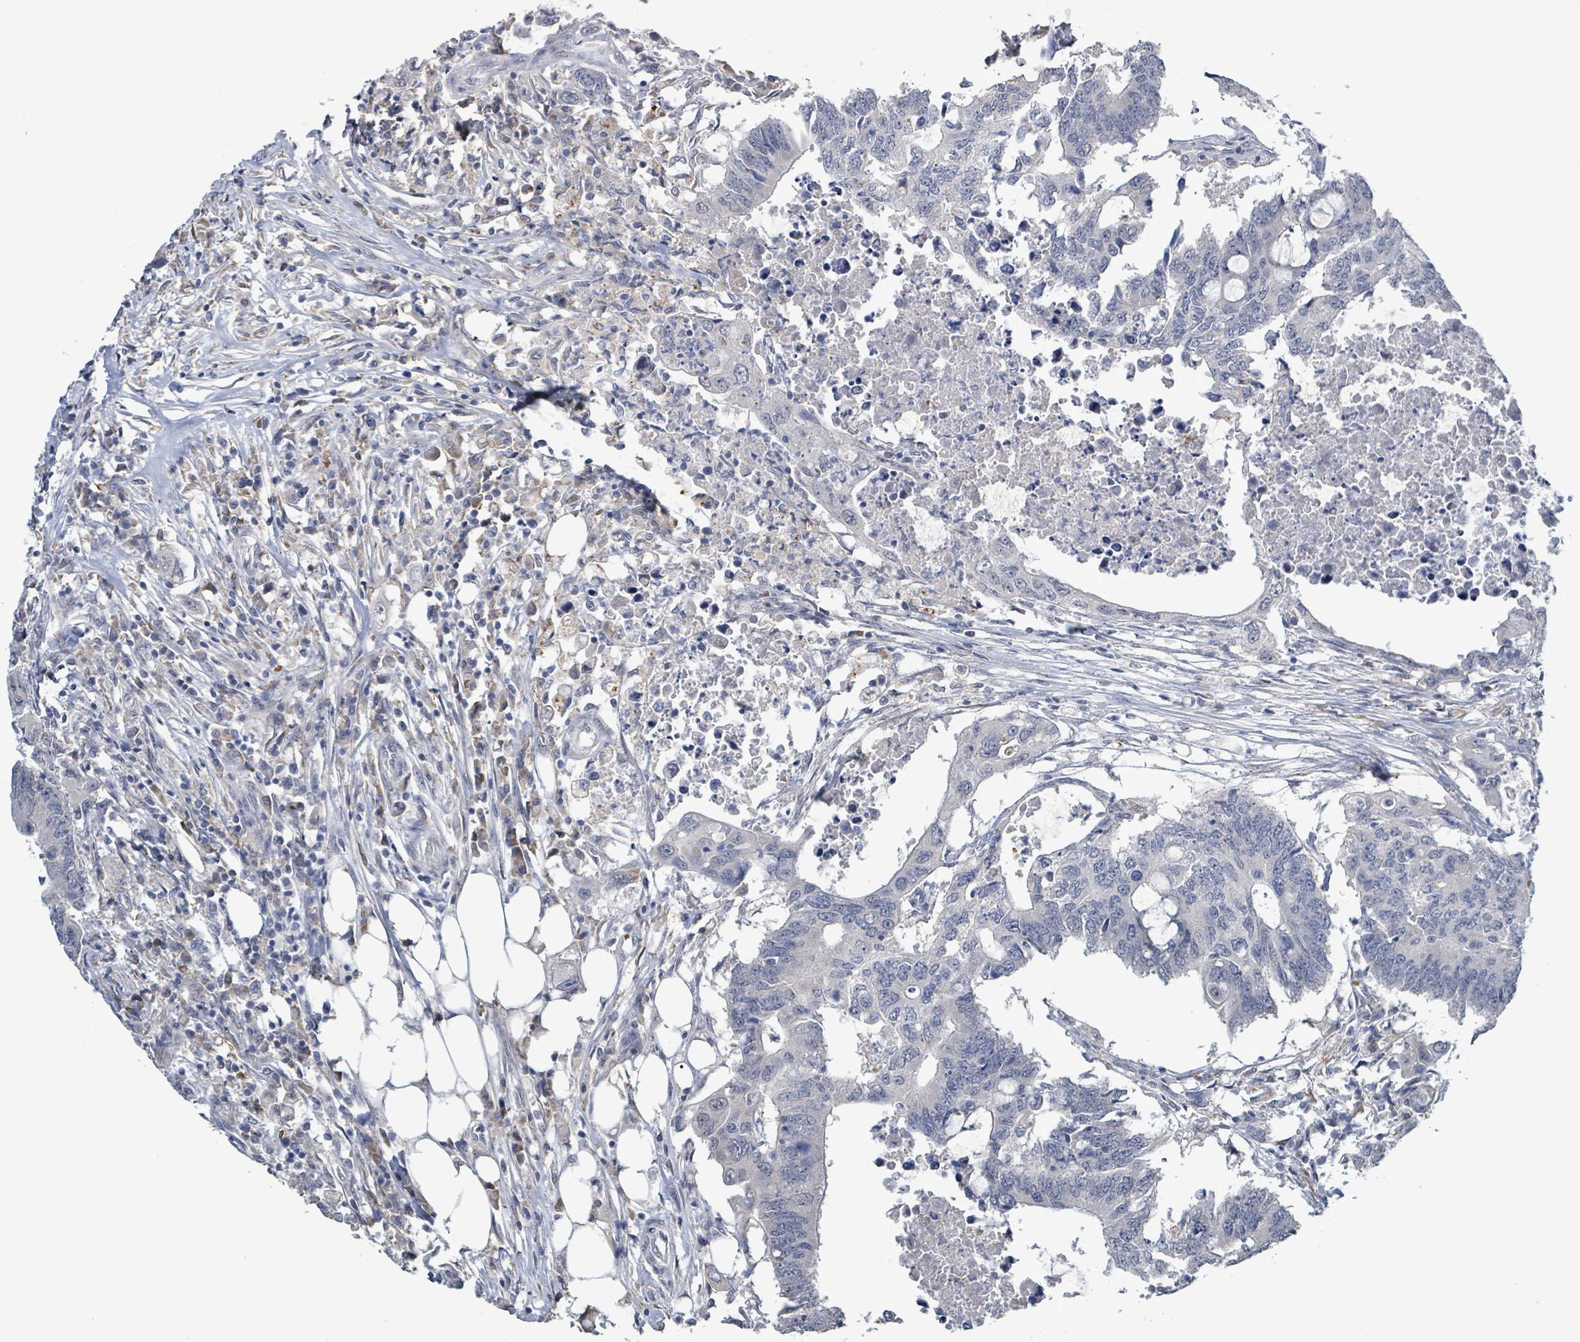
{"staining": {"intensity": "negative", "quantity": "none", "location": "none"}, "tissue": "colorectal cancer", "cell_type": "Tumor cells", "image_type": "cancer", "snomed": [{"axis": "morphology", "description": "Adenocarcinoma, NOS"}, {"axis": "topography", "description": "Colon"}], "caption": "Immunohistochemical staining of adenocarcinoma (colorectal) displays no significant positivity in tumor cells. (Brightfield microscopy of DAB immunohistochemistry (IHC) at high magnification).", "gene": "SEBOX", "patient": {"sex": "male", "age": 71}}